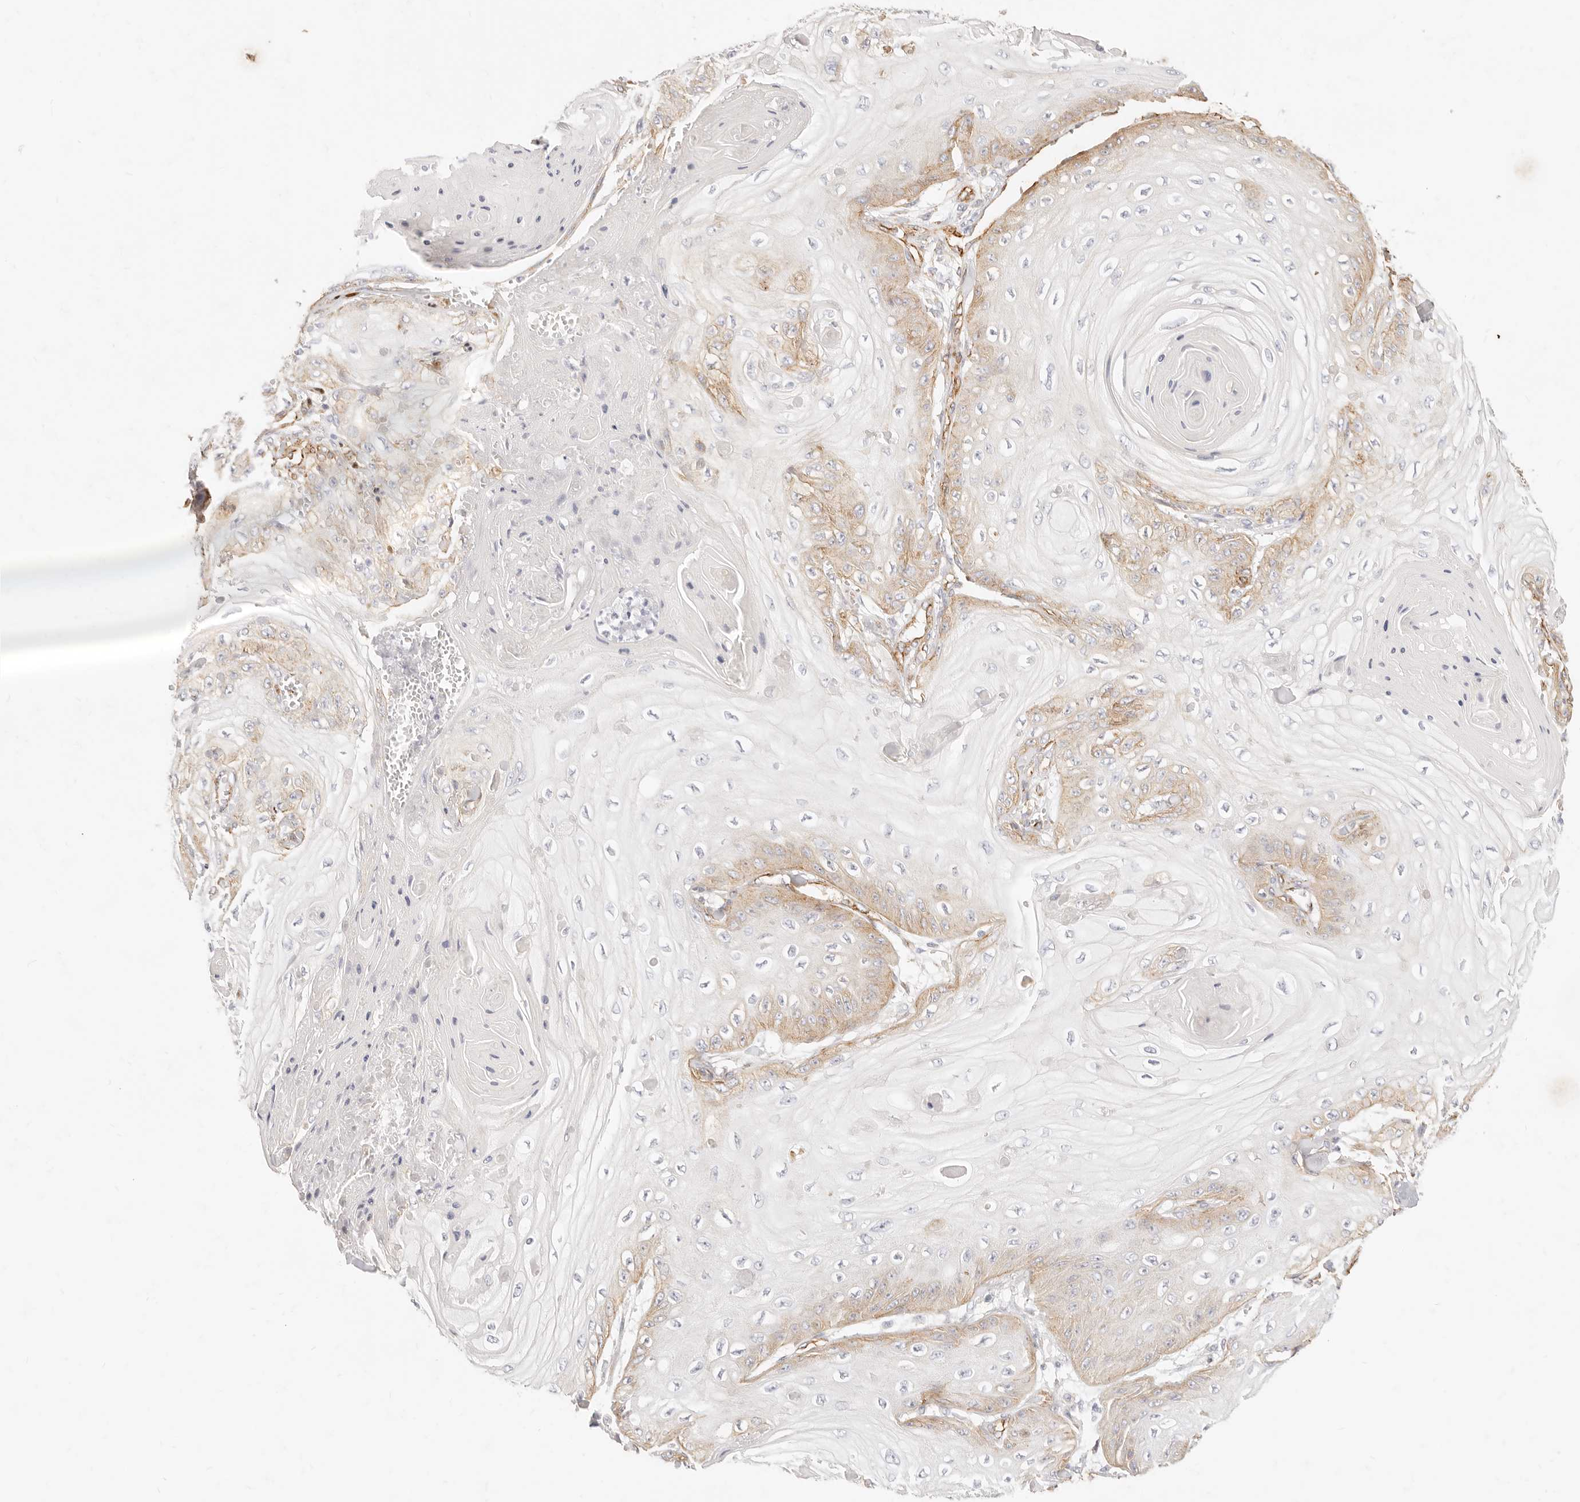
{"staining": {"intensity": "moderate", "quantity": "<25%", "location": "cytoplasmic/membranous"}, "tissue": "skin cancer", "cell_type": "Tumor cells", "image_type": "cancer", "snomed": [{"axis": "morphology", "description": "Squamous cell carcinoma, NOS"}, {"axis": "topography", "description": "Skin"}], "caption": "Immunohistochemical staining of human skin cancer demonstrates low levels of moderate cytoplasmic/membranous protein staining in about <25% of tumor cells.", "gene": "NUS1", "patient": {"sex": "male", "age": 74}}